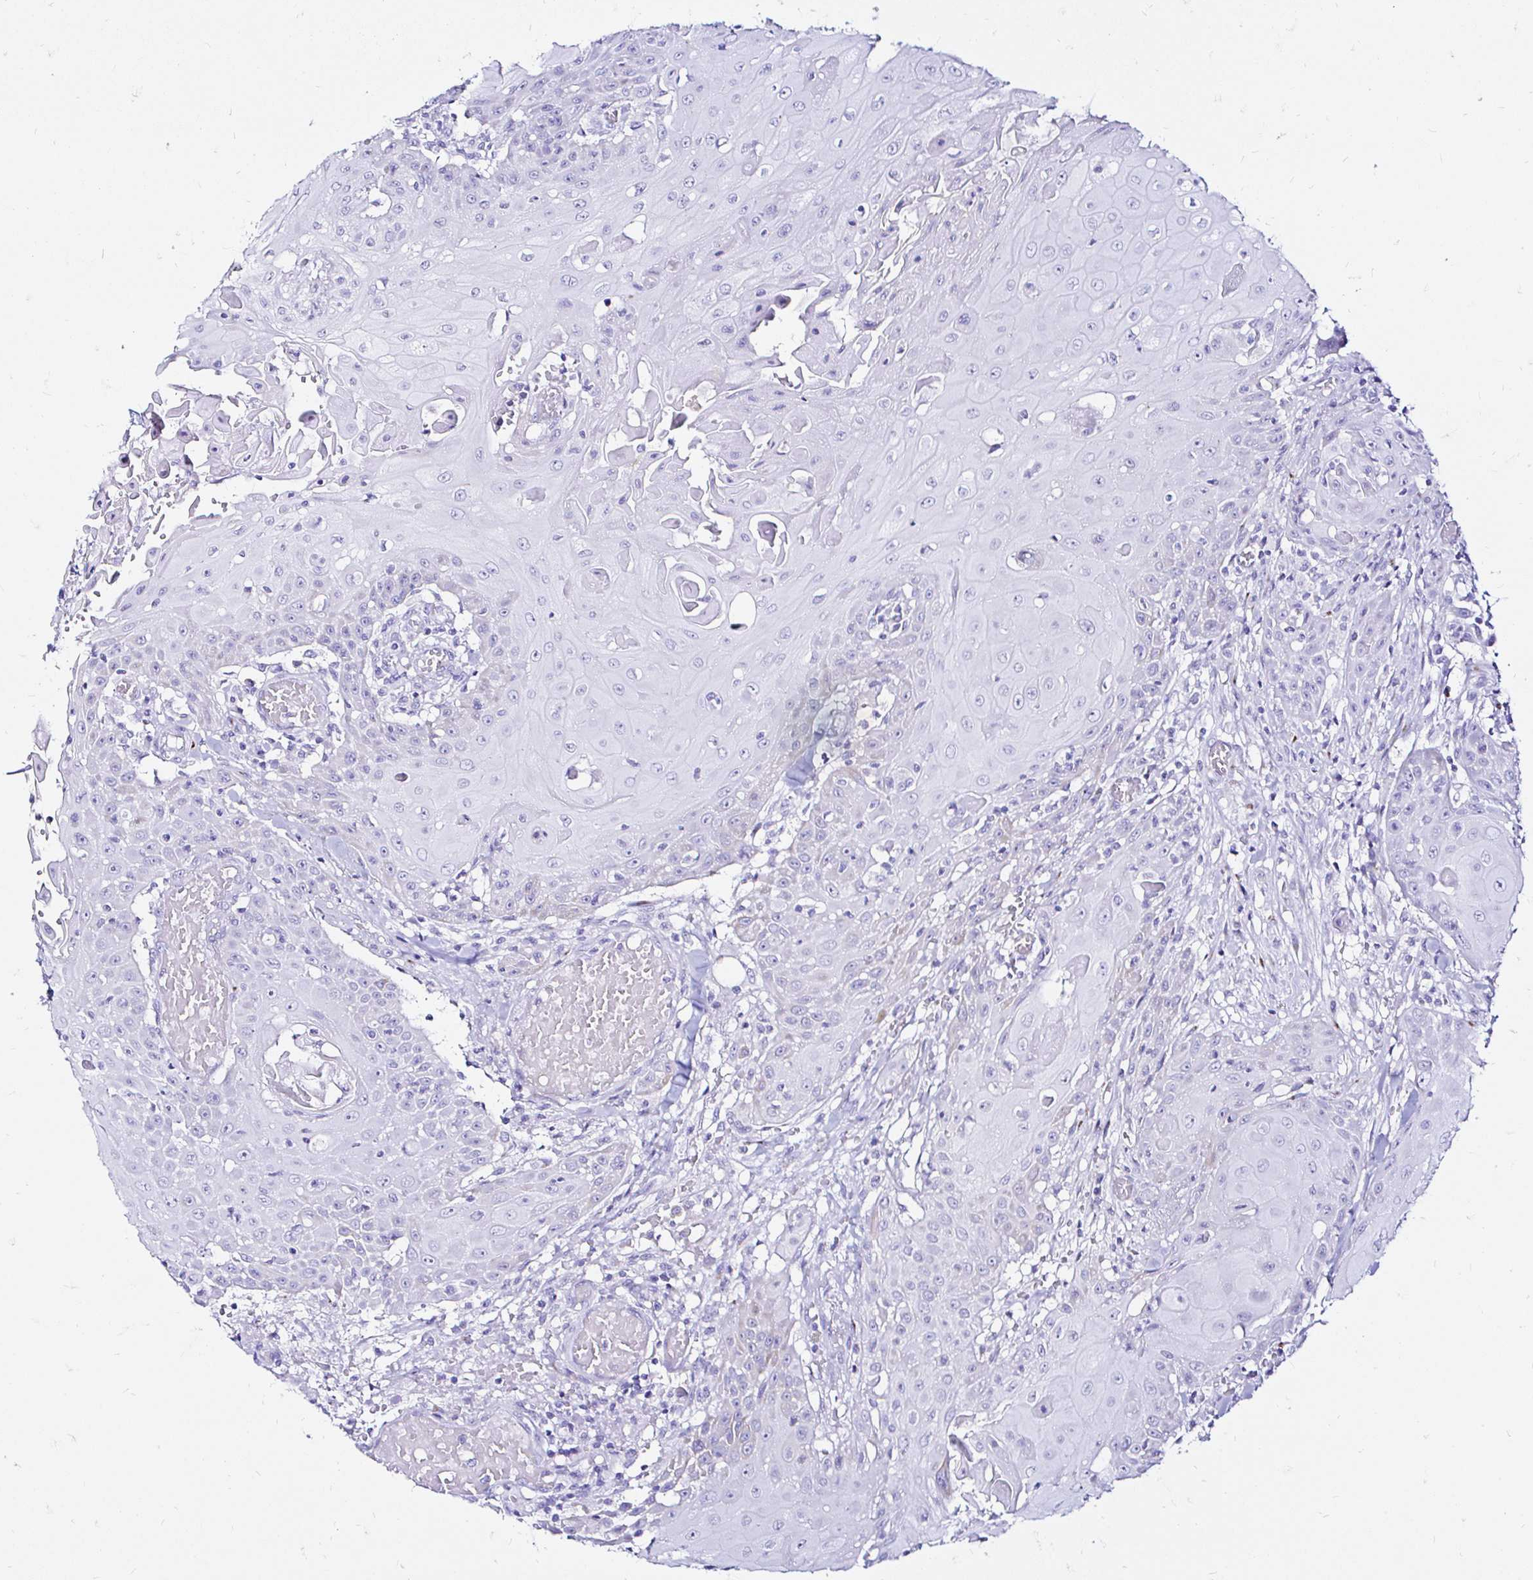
{"staining": {"intensity": "negative", "quantity": "none", "location": "none"}, "tissue": "head and neck cancer", "cell_type": "Tumor cells", "image_type": "cancer", "snomed": [{"axis": "morphology", "description": "Normal tissue, NOS"}, {"axis": "morphology", "description": "Squamous cell carcinoma, NOS"}, {"axis": "topography", "description": "Oral tissue"}, {"axis": "topography", "description": "Head-Neck"}], "caption": "Tumor cells are negative for protein expression in human head and neck squamous cell carcinoma.", "gene": "ZNF432", "patient": {"sex": "female", "age": 55}}